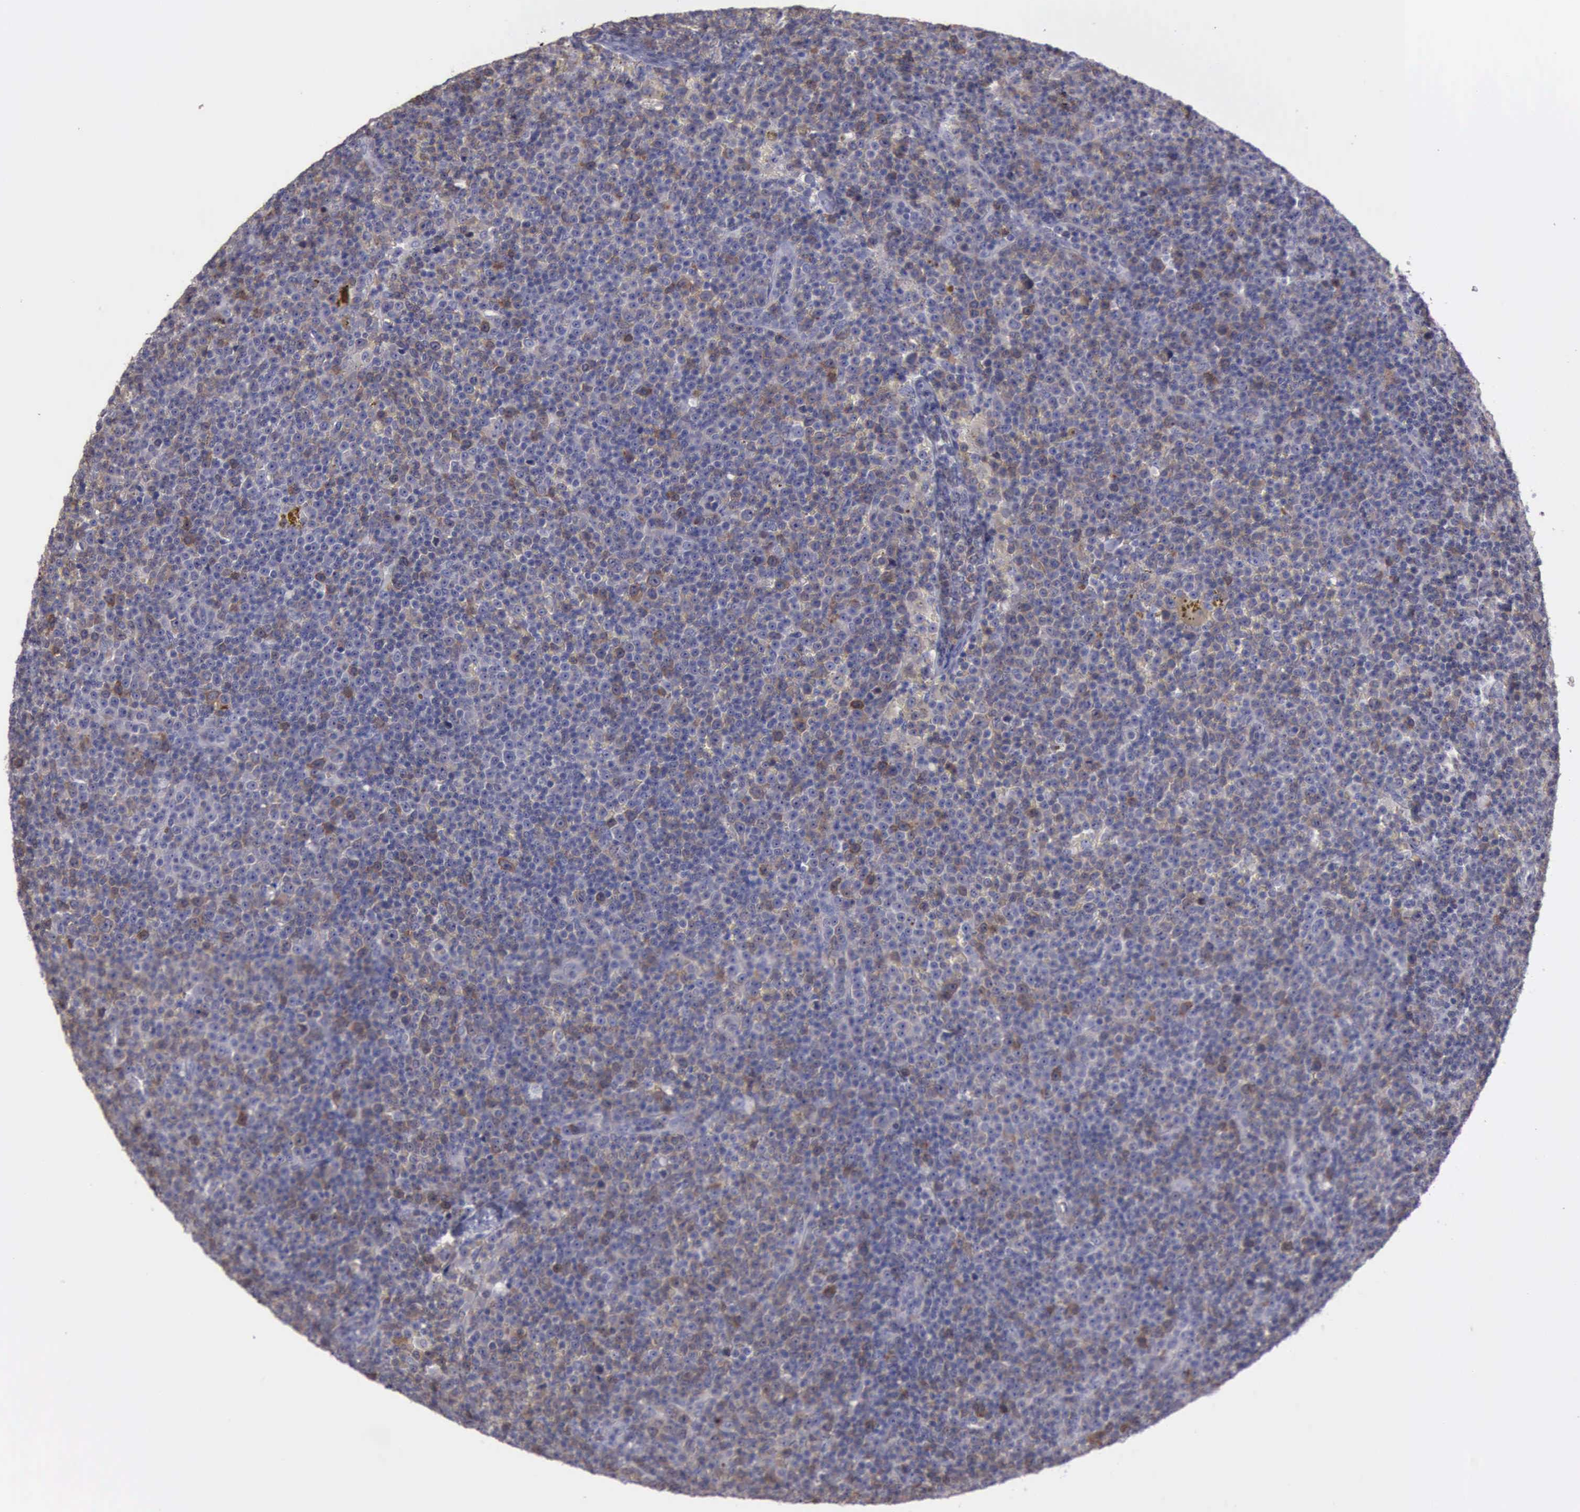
{"staining": {"intensity": "moderate", "quantity": "25%-75%", "location": "cytoplasmic/membranous"}, "tissue": "lymphoma", "cell_type": "Tumor cells", "image_type": "cancer", "snomed": [{"axis": "morphology", "description": "Malignant lymphoma, non-Hodgkin's type, Low grade"}, {"axis": "topography", "description": "Lymph node"}], "caption": "Moderate cytoplasmic/membranous protein expression is seen in approximately 25%-75% of tumor cells in lymphoma.", "gene": "CEP128", "patient": {"sex": "male", "age": 50}}